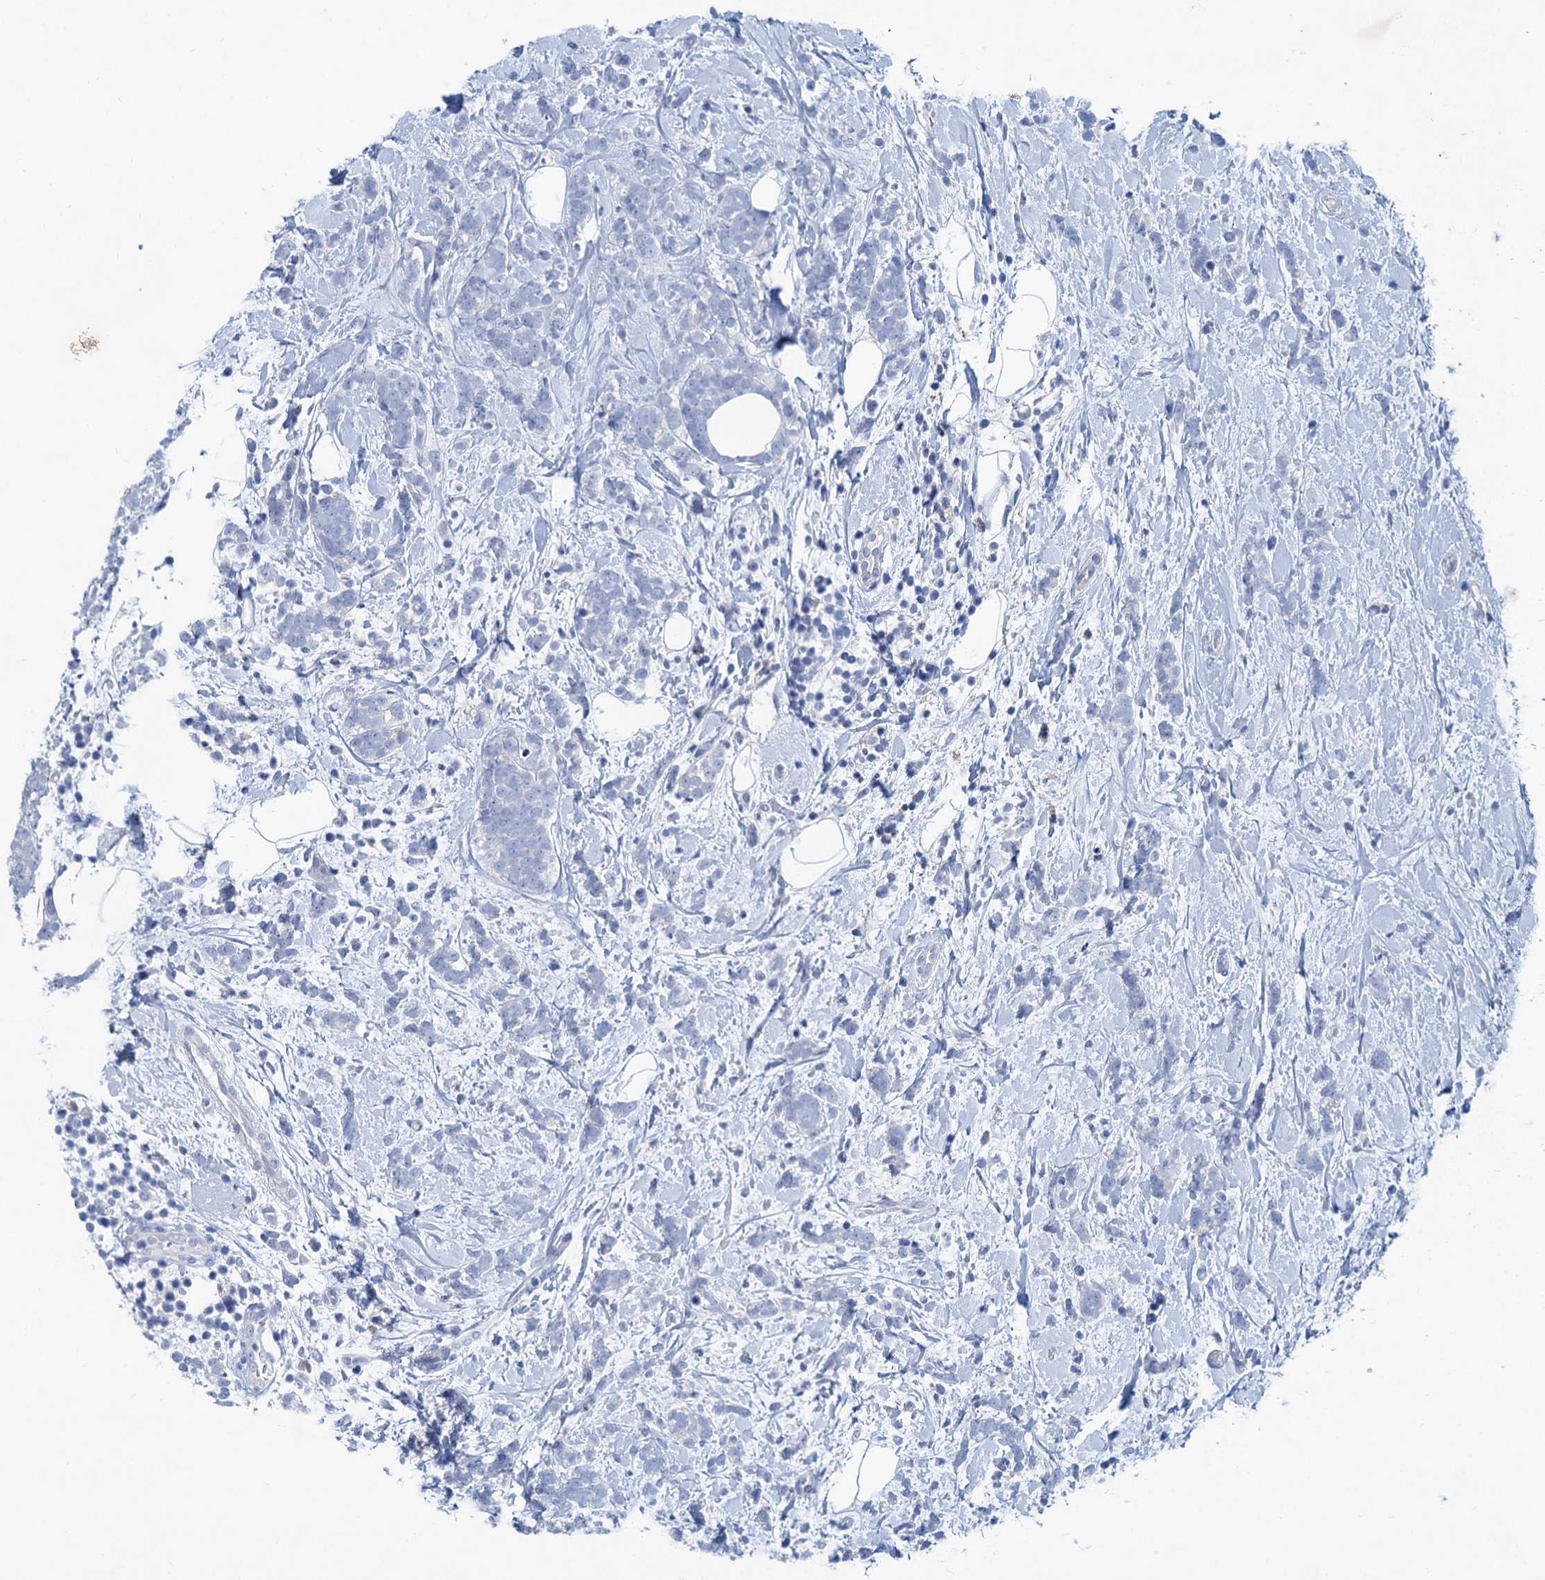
{"staining": {"intensity": "negative", "quantity": "none", "location": "none"}, "tissue": "breast cancer", "cell_type": "Tumor cells", "image_type": "cancer", "snomed": [{"axis": "morphology", "description": "Lobular carcinoma"}, {"axis": "topography", "description": "Breast"}], "caption": "There is no significant expression in tumor cells of breast cancer (lobular carcinoma).", "gene": "RTKN2", "patient": {"sex": "female", "age": 58}}